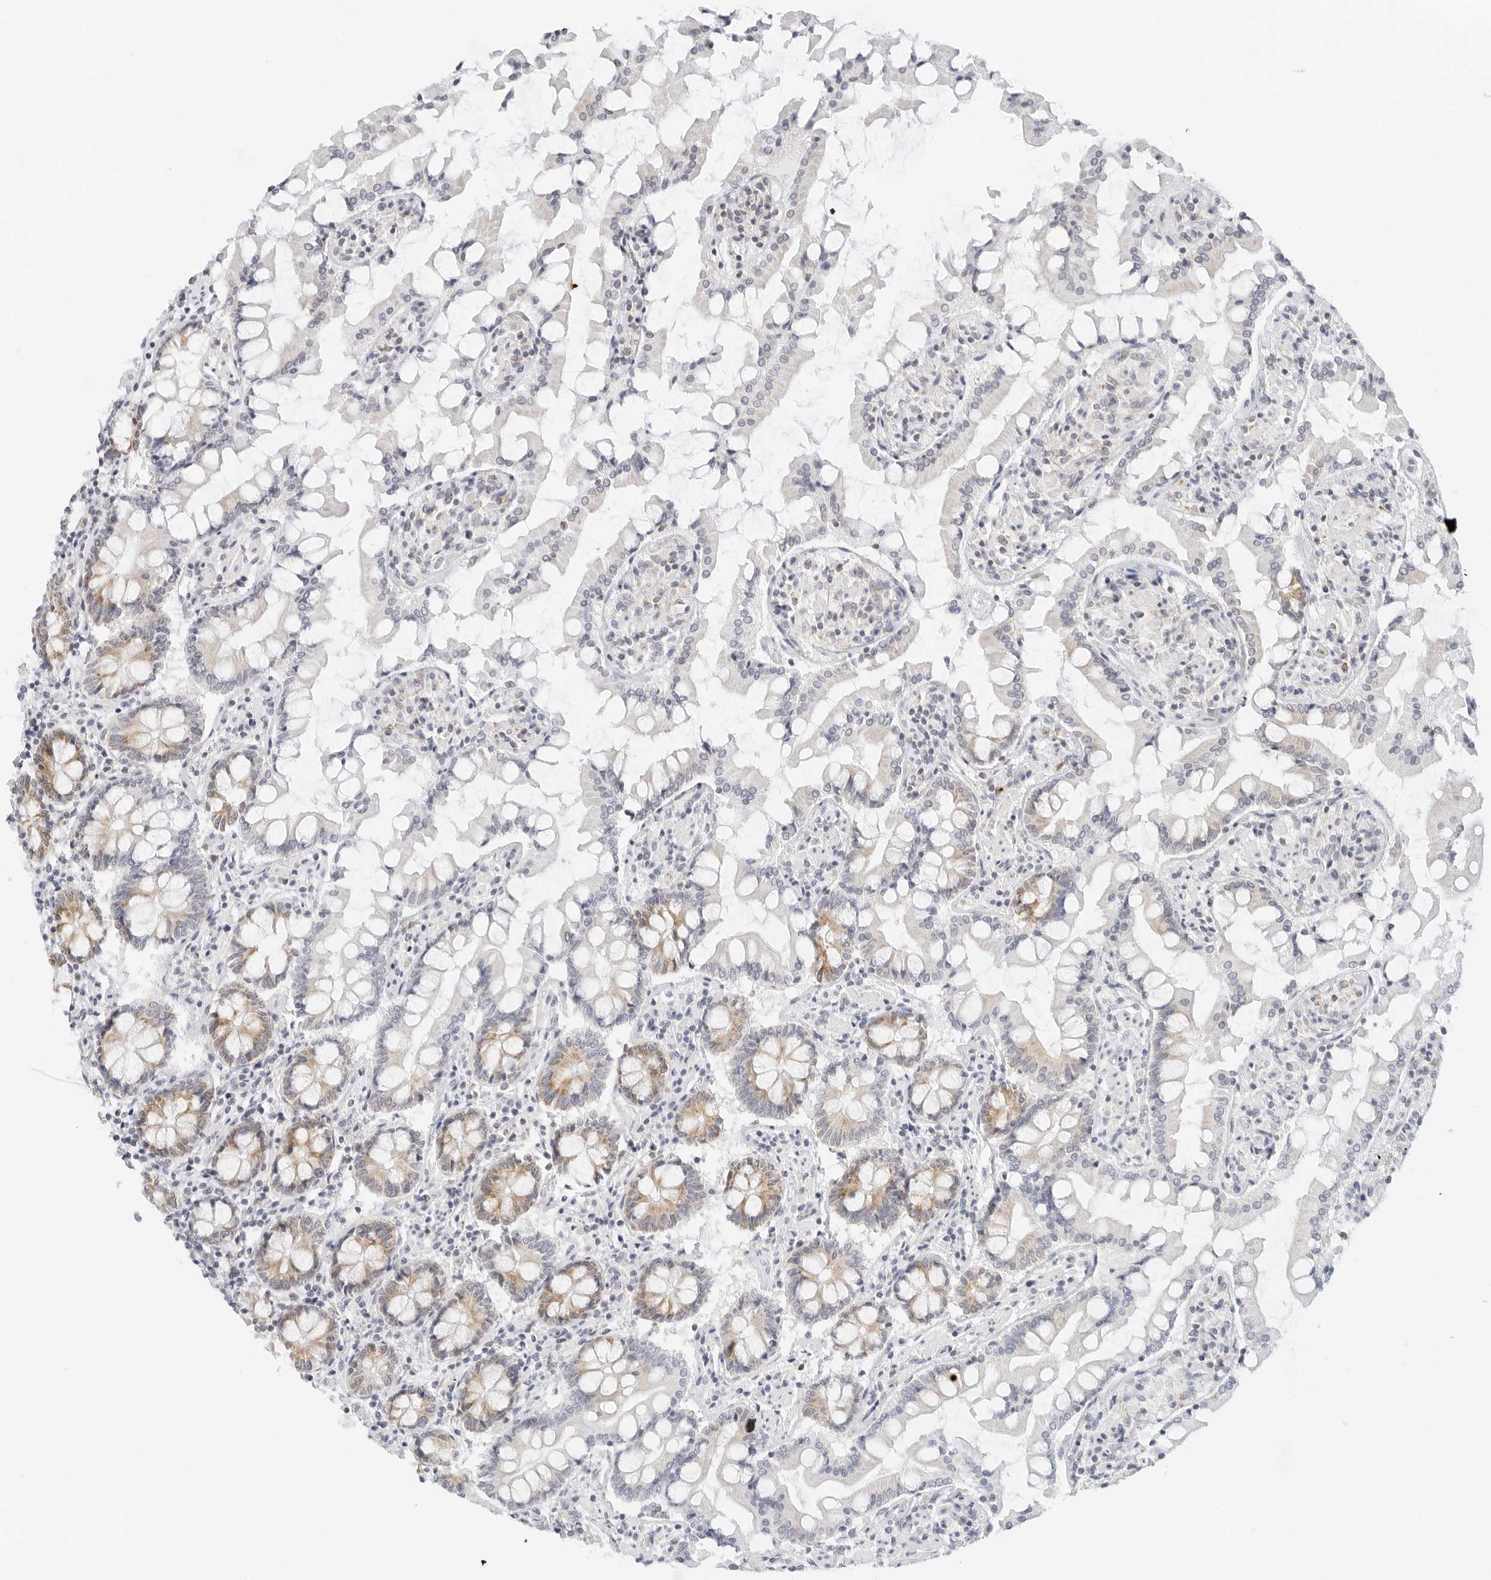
{"staining": {"intensity": "moderate", "quantity": "25%-75%", "location": "cytoplasmic/membranous"}, "tissue": "small intestine", "cell_type": "Glandular cells", "image_type": "normal", "snomed": [{"axis": "morphology", "description": "Normal tissue, NOS"}, {"axis": "topography", "description": "Small intestine"}], "caption": "The histopathology image demonstrates immunohistochemical staining of normal small intestine. There is moderate cytoplasmic/membranous staining is present in approximately 25%-75% of glandular cells. (IHC, brightfield microscopy, high magnification).", "gene": "RC3H1", "patient": {"sex": "male", "age": 41}}